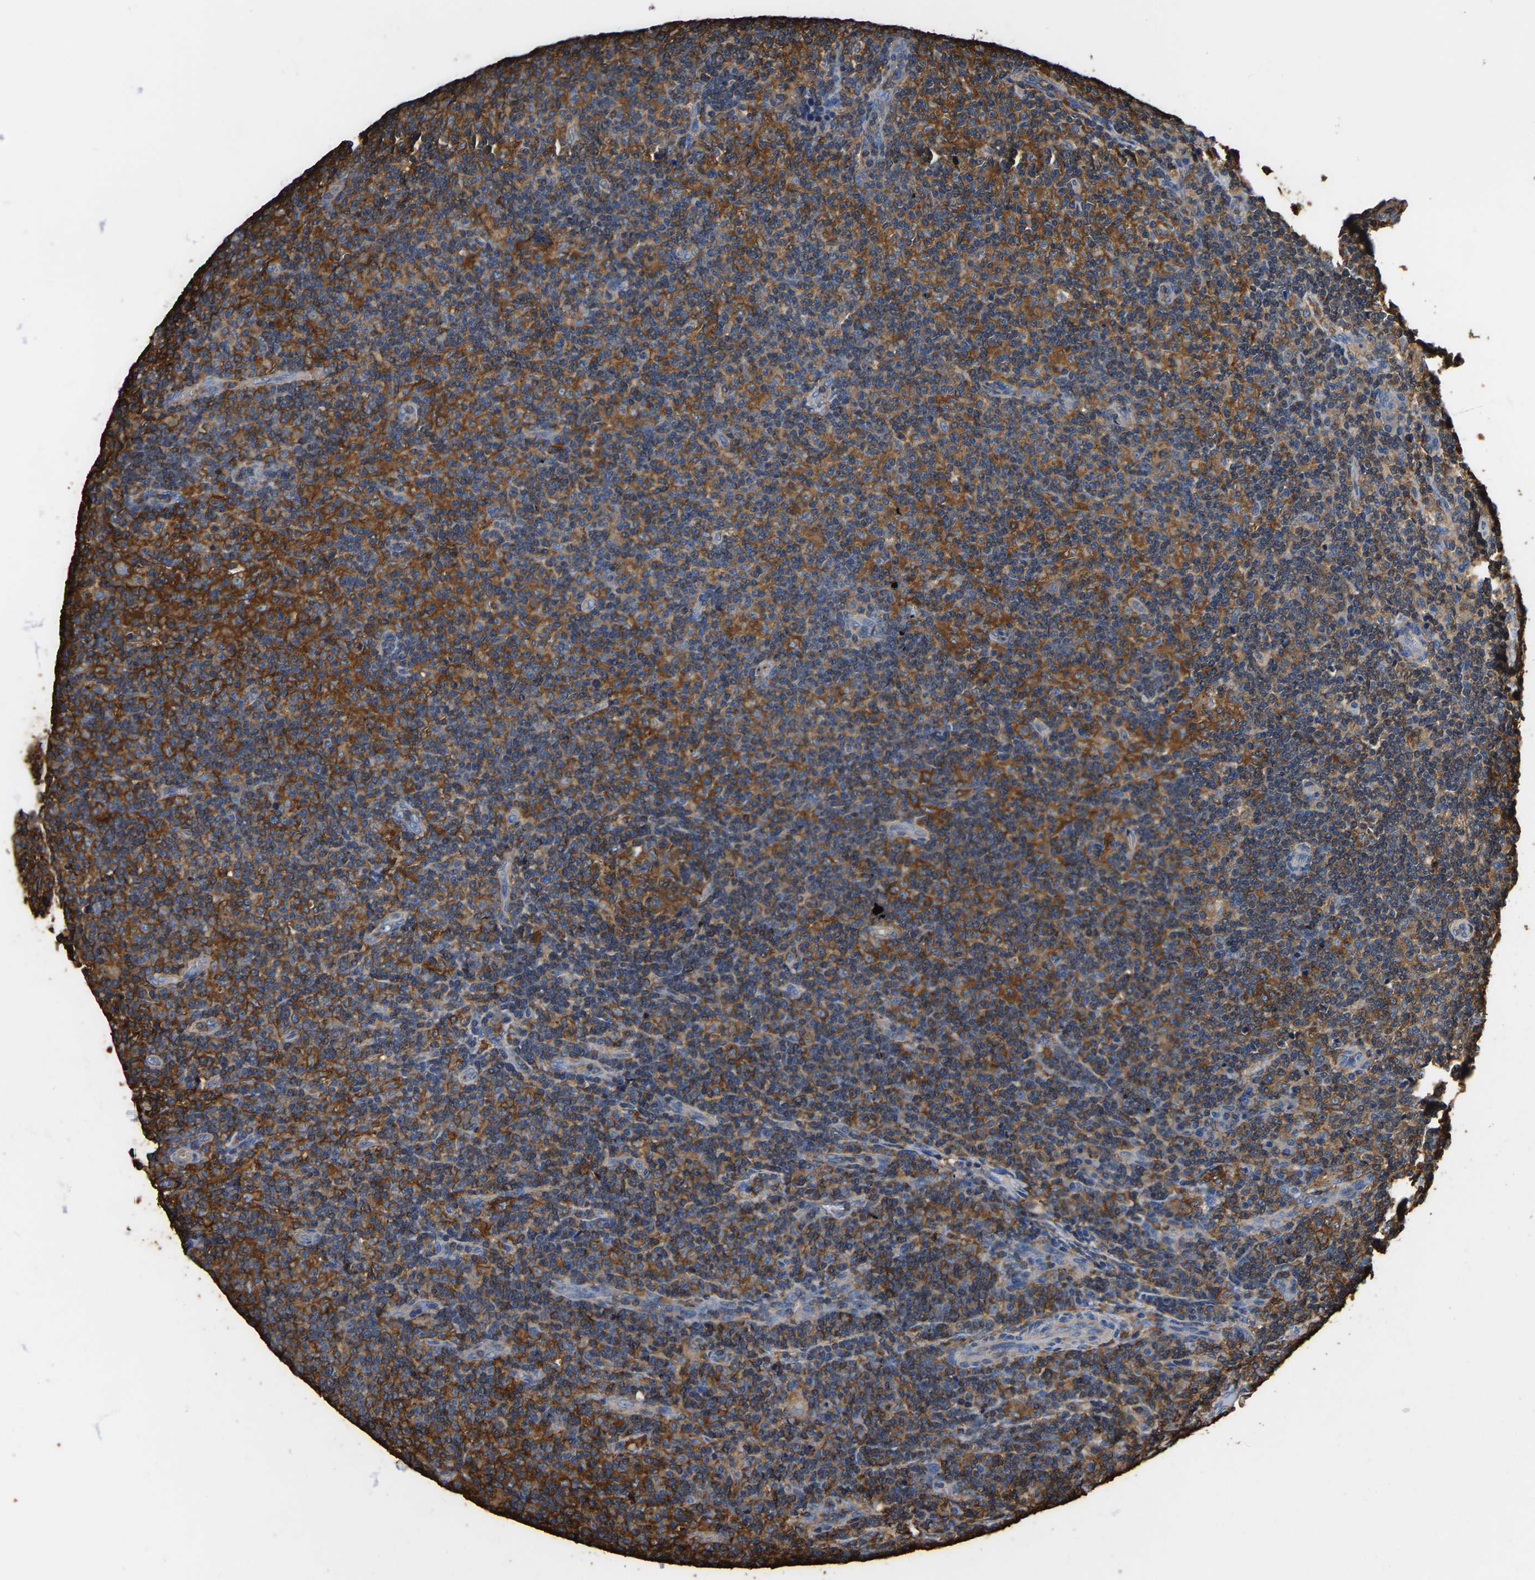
{"staining": {"intensity": "moderate", "quantity": ">75%", "location": "cytoplasmic/membranous"}, "tissue": "lymph node", "cell_type": "Germinal center cells", "image_type": "normal", "snomed": [{"axis": "morphology", "description": "Normal tissue, NOS"}, {"axis": "morphology", "description": "Inflammation, NOS"}, {"axis": "topography", "description": "Lymph node"}], "caption": "Germinal center cells exhibit moderate cytoplasmic/membranous positivity in approximately >75% of cells in unremarkable lymph node. The protein of interest is stained brown, and the nuclei are stained in blue (DAB IHC with brightfield microscopy, high magnification).", "gene": "ARMT1", "patient": {"sex": "male", "age": 55}}